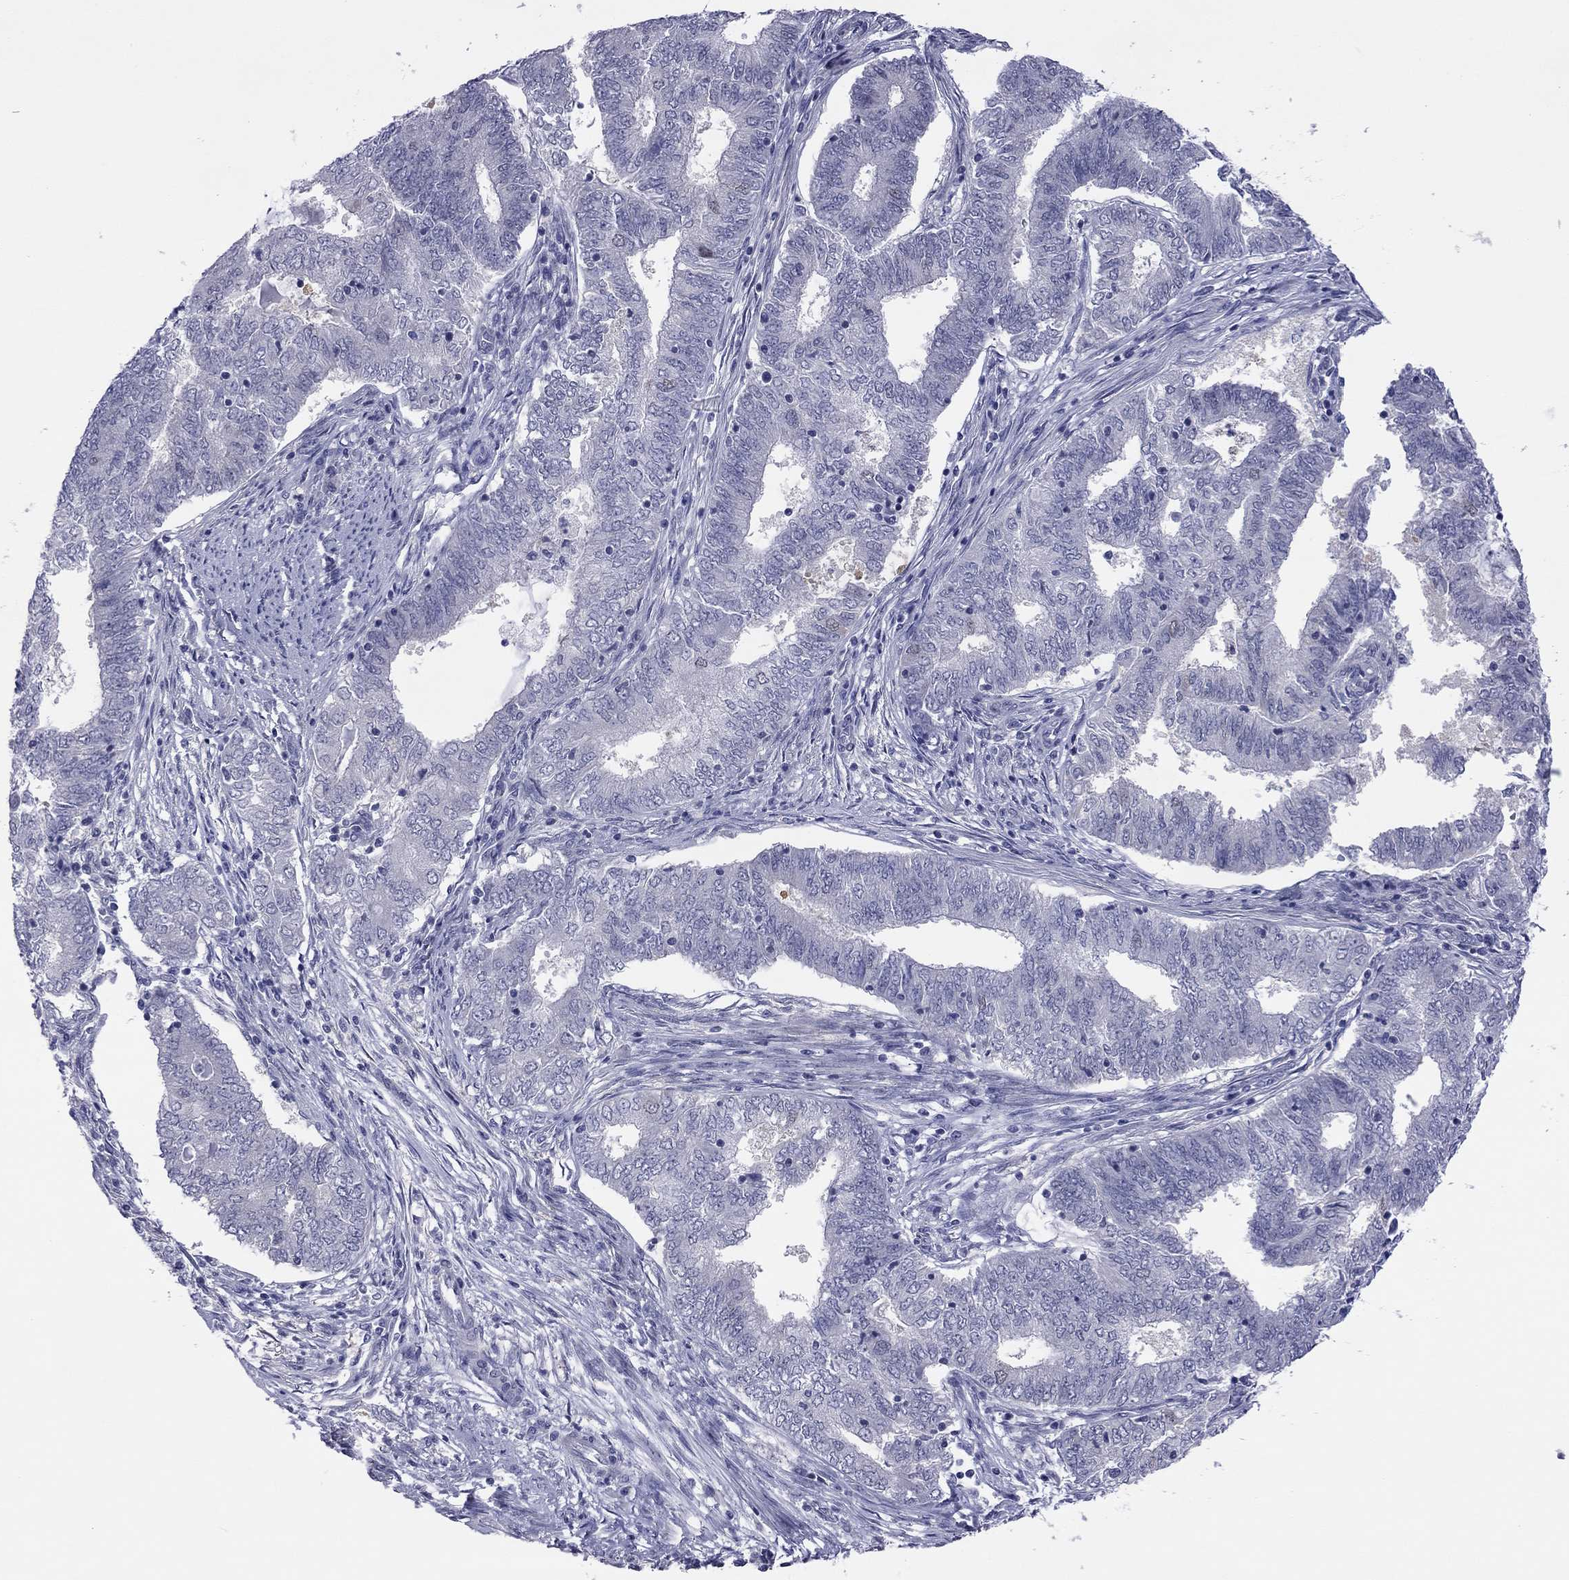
{"staining": {"intensity": "negative", "quantity": "none", "location": "none"}, "tissue": "endometrial cancer", "cell_type": "Tumor cells", "image_type": "cancer", "snomed": [{"axis": "morphology", "description": "Adenocarcinoma, NOS"}, {"axis": "topography", "description": "Endometrium"}], "caption": "IHC histopathology image of neoplastic tissue: adenocarcinoma (endometrial) stained with DAB displays no significant protein expression in tumor cells.", "gene": "POU5F2", "patient": {"sex": "female", "age": 62}}